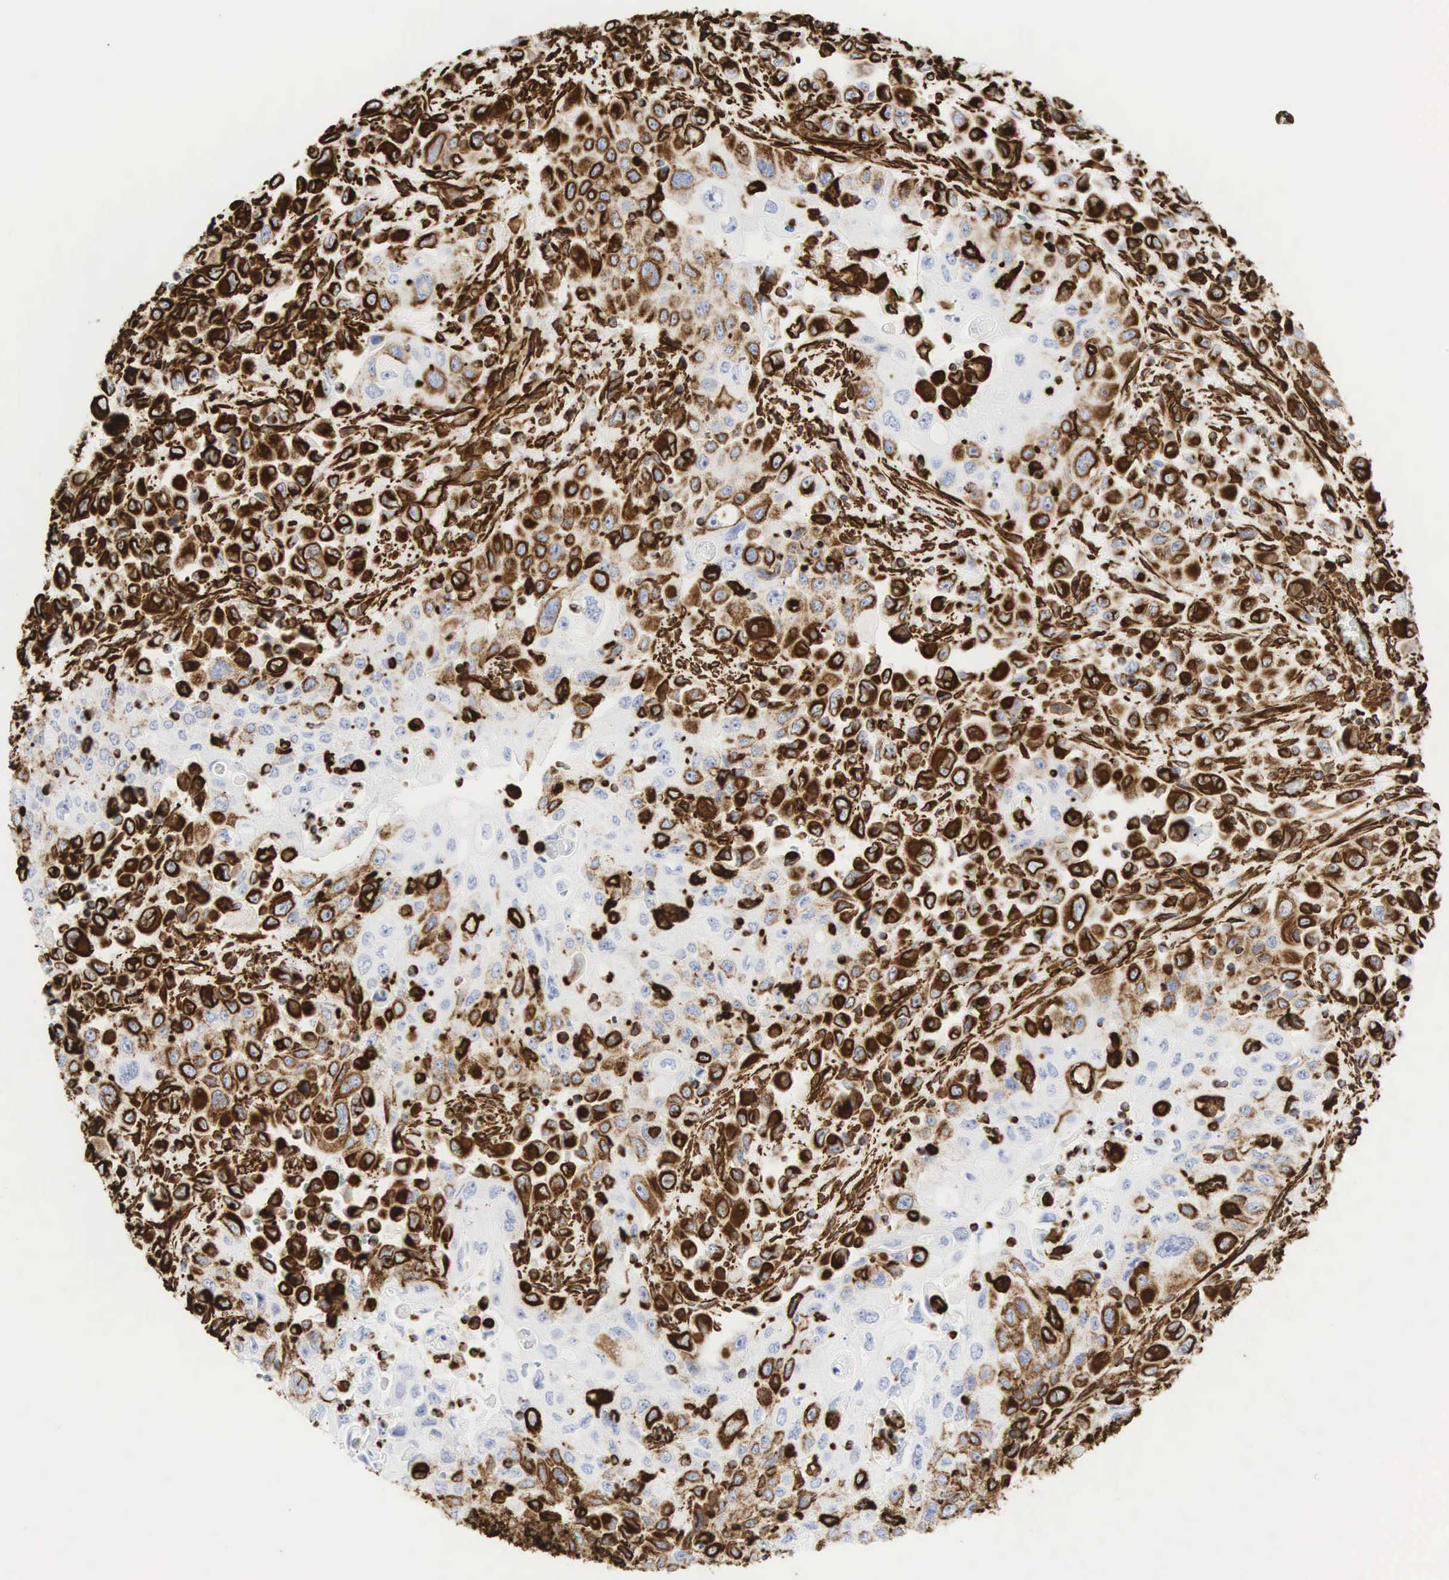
{"staining": {"intensity": "strong", "quantity": "25%-75%", "location": "cytoplasmic/membranous"}, "tissue": "pancreatic cancer", "cell_type": "Tumor cells", "image_type": "cancer", "snomed": [{"axis": "morphology", "description": "Adenocarcinoma, NOS"}, {"axis": "topography", "description": "Pancreas"}], "caption": "A histopathology image of human adenocarcinoma (pancreatic) stained for a protein reveals strong cytoplasmic/membranous brown staining in tumor cells. (Brightfield microscopy of DAB IHC at high magnification).", "gene": "VIM", "patient": {"sex": "male", "age": 70}}